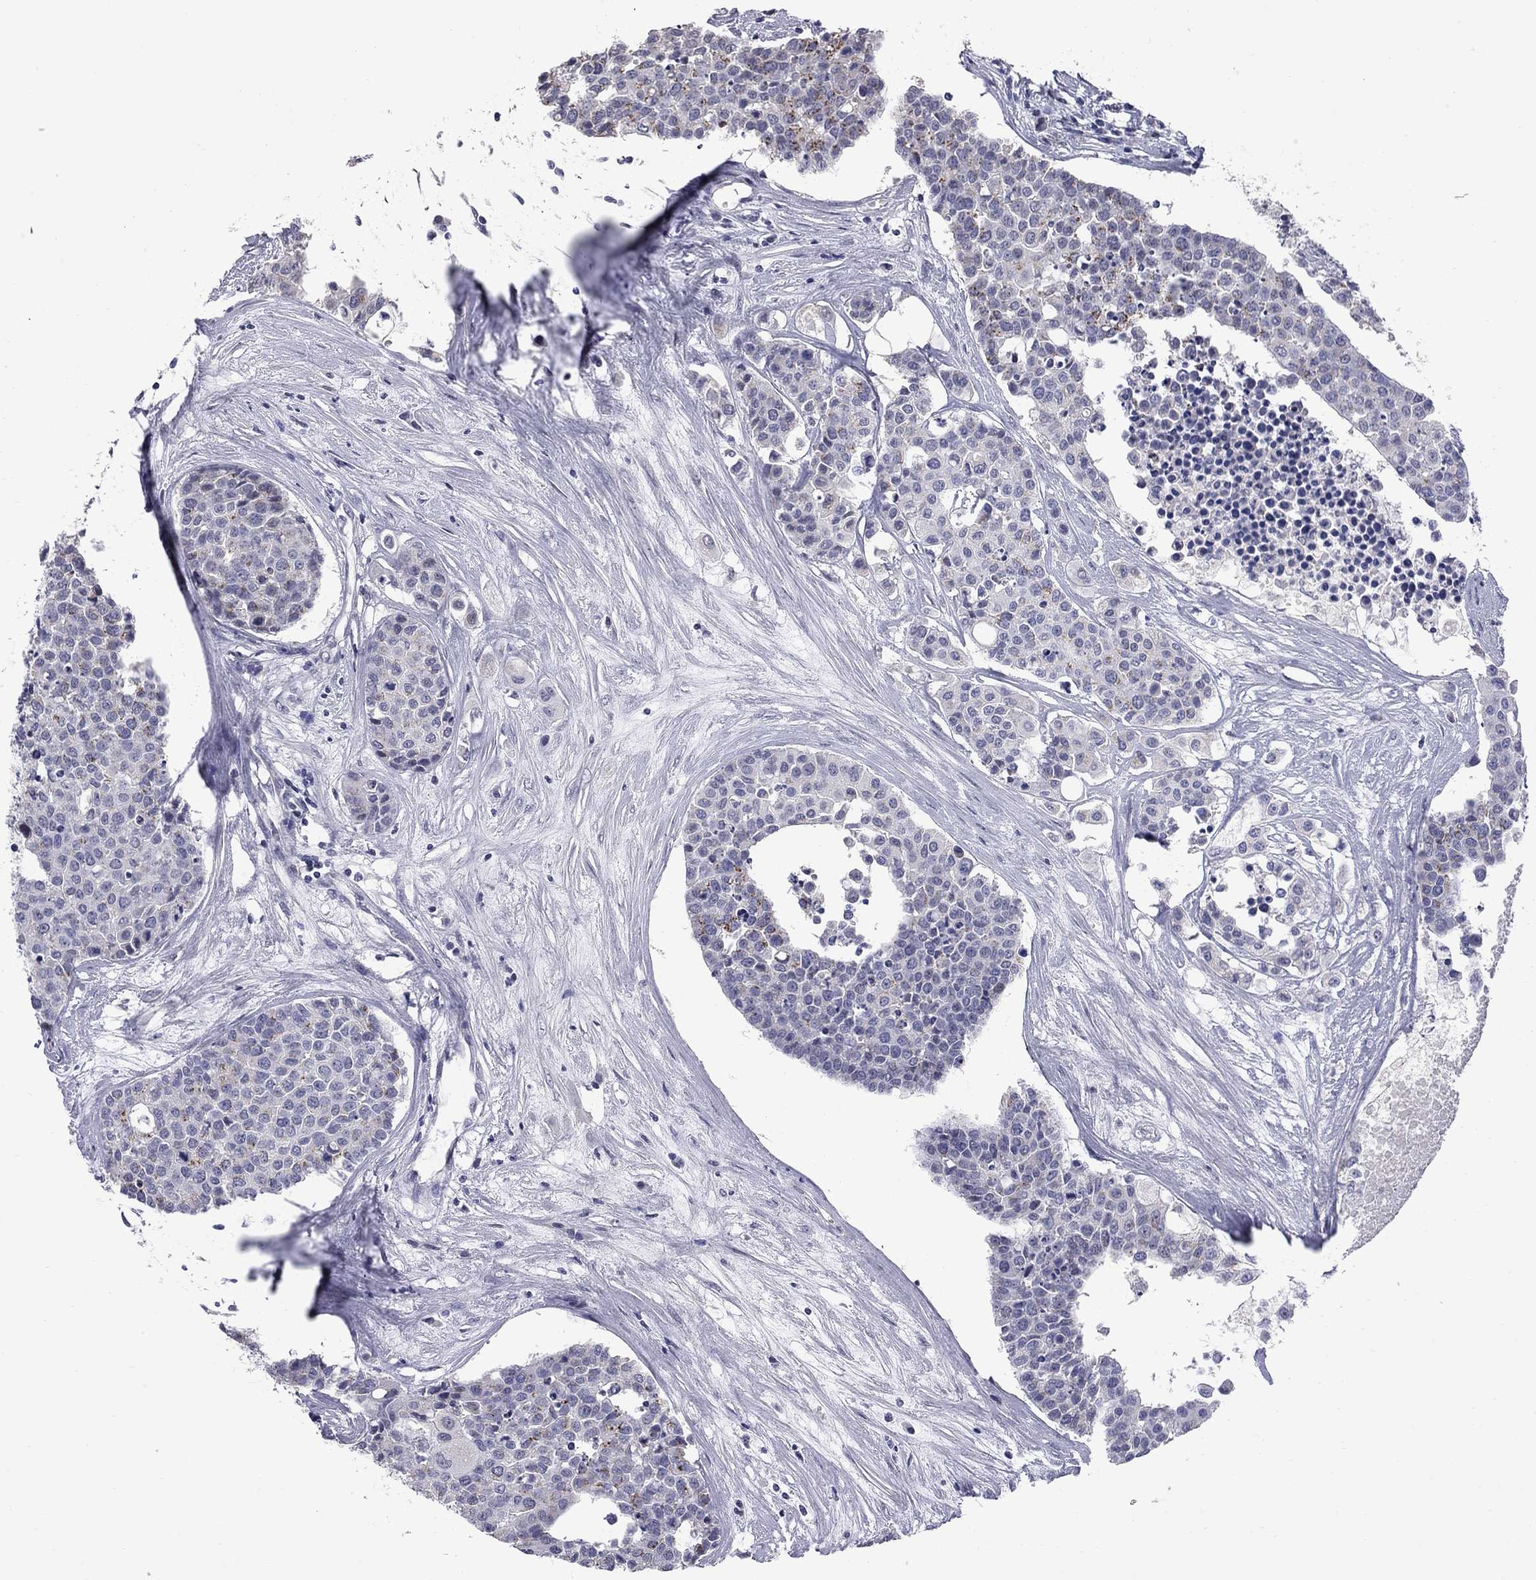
{"staining": {"intensity": "moderate", "quantity": "<25%", "location": "cytoplasmic/membranous"}, "tissue": "carcinoid", "cell_type": "Tumor cells", "image_type": "cancer", "snomed": [{"axis": "morphology", "description": "Carcinoid, malignant, NOS"}, {"axis": "topography", "description": "Colon"}], "caption": "Brown immunohistochemical staining in human carcinoid demonstrates moderate cytoplasmic/membranous expression in approximately <25% of tumor cells.", "gene": "HTR4", "patient": {"sex": "male", "age": 81}}